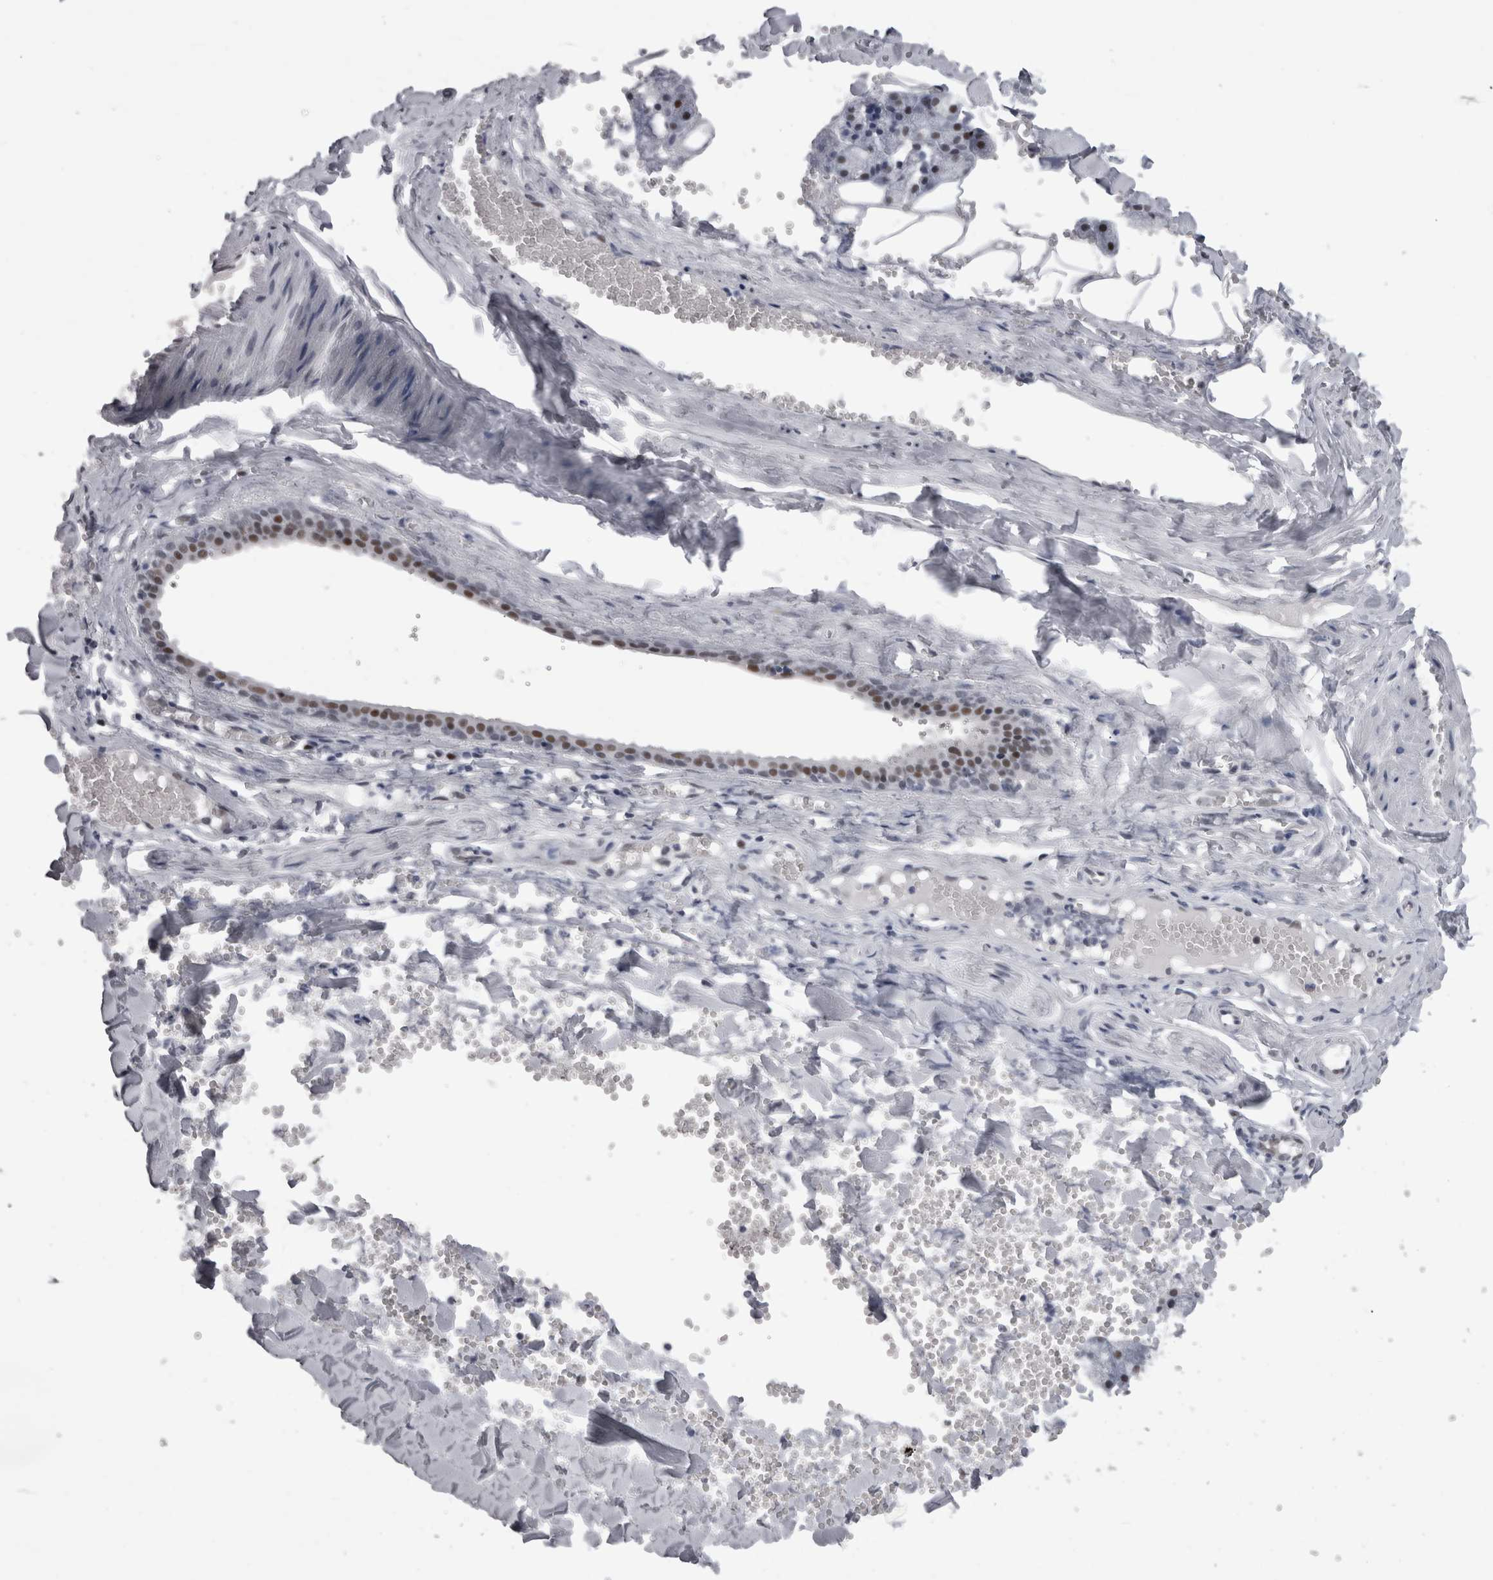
{"staining": {"intensity": "moderate", "quantity": ">75%", "location": "nuclear"}, "tissue": "salivary gland", "cell_type": "Glandular cells", "image_type": "normal", "snomed": [{"axis": "morphology", "description": "Normal tissue, NOS"}, {"axis": "topography", "description": "Salivary gland"}], "caption": "Unremarkable salivary gland shows moderate nuclear positivity in approximately >75% of glandular cells, visualized by immunohistochemistry. The staining is performed using DAB brown chromogen to label protein expression. The nuclei are counter-stained blue using hematoxylin.", "gene": "C1orf54", "patient": {"sex": "male", "age": 62}}